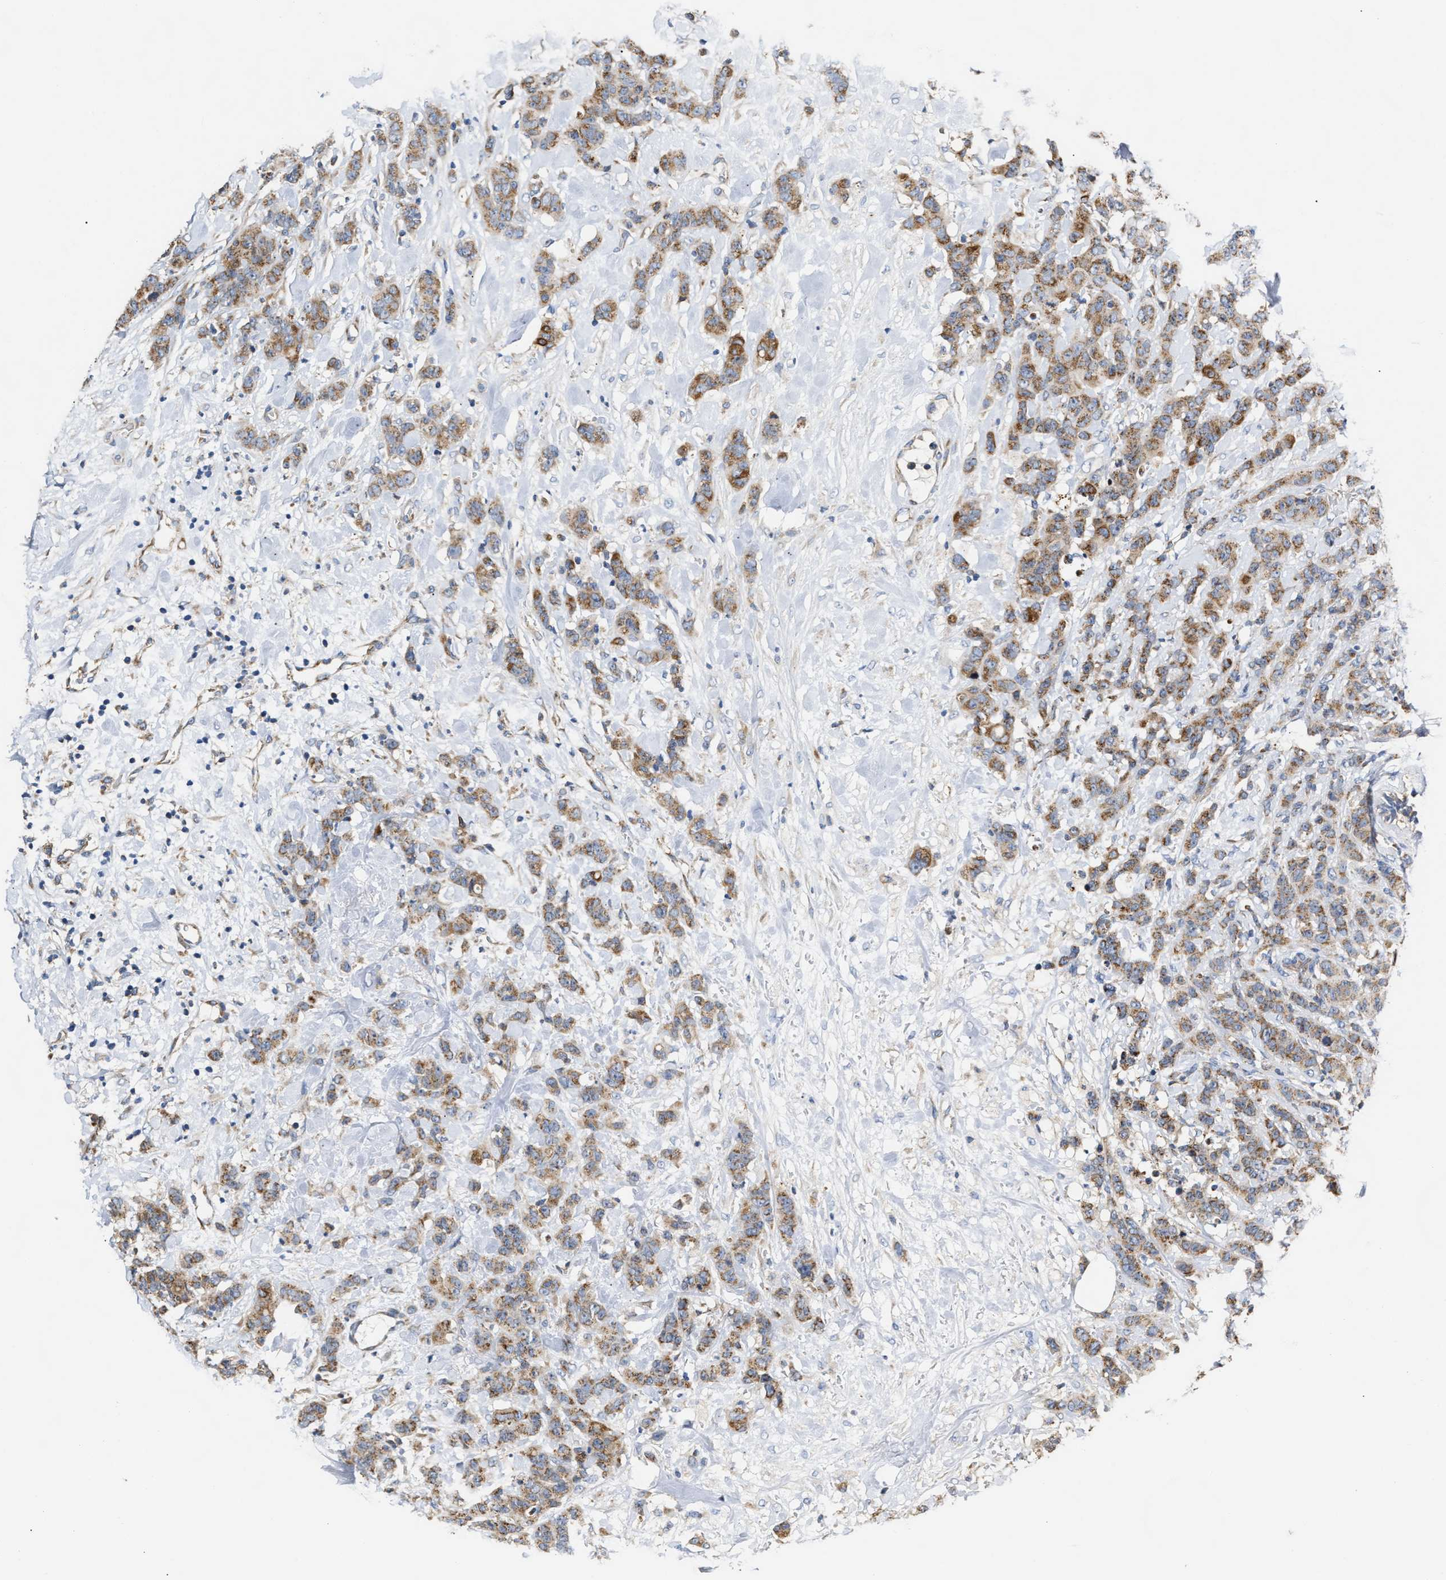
{"staining": {"intensity": "moderate", "quantity": ">75%", "location": "cytoplasmic/membranous"}, "tissue": "breast cancer", "cell_type": "Tumor cells", "image_type": "cancer", "snomed": [{"axis": "morphology", "description": "Normal tissue, NOS"}, {"axis": "morphology", "description": "Duct carcinoma"}, {"axis": "topography", "description": "Breast"}], "caption": "Immunohistochemistry of human breast cancer (intraductal carcinoma) displays medium levels of moderate cytoplasmic/membranous expression in about >75% of tumor cells.", "gene": "MALSU1", "patient": {"sex": "female", "age": 40}}